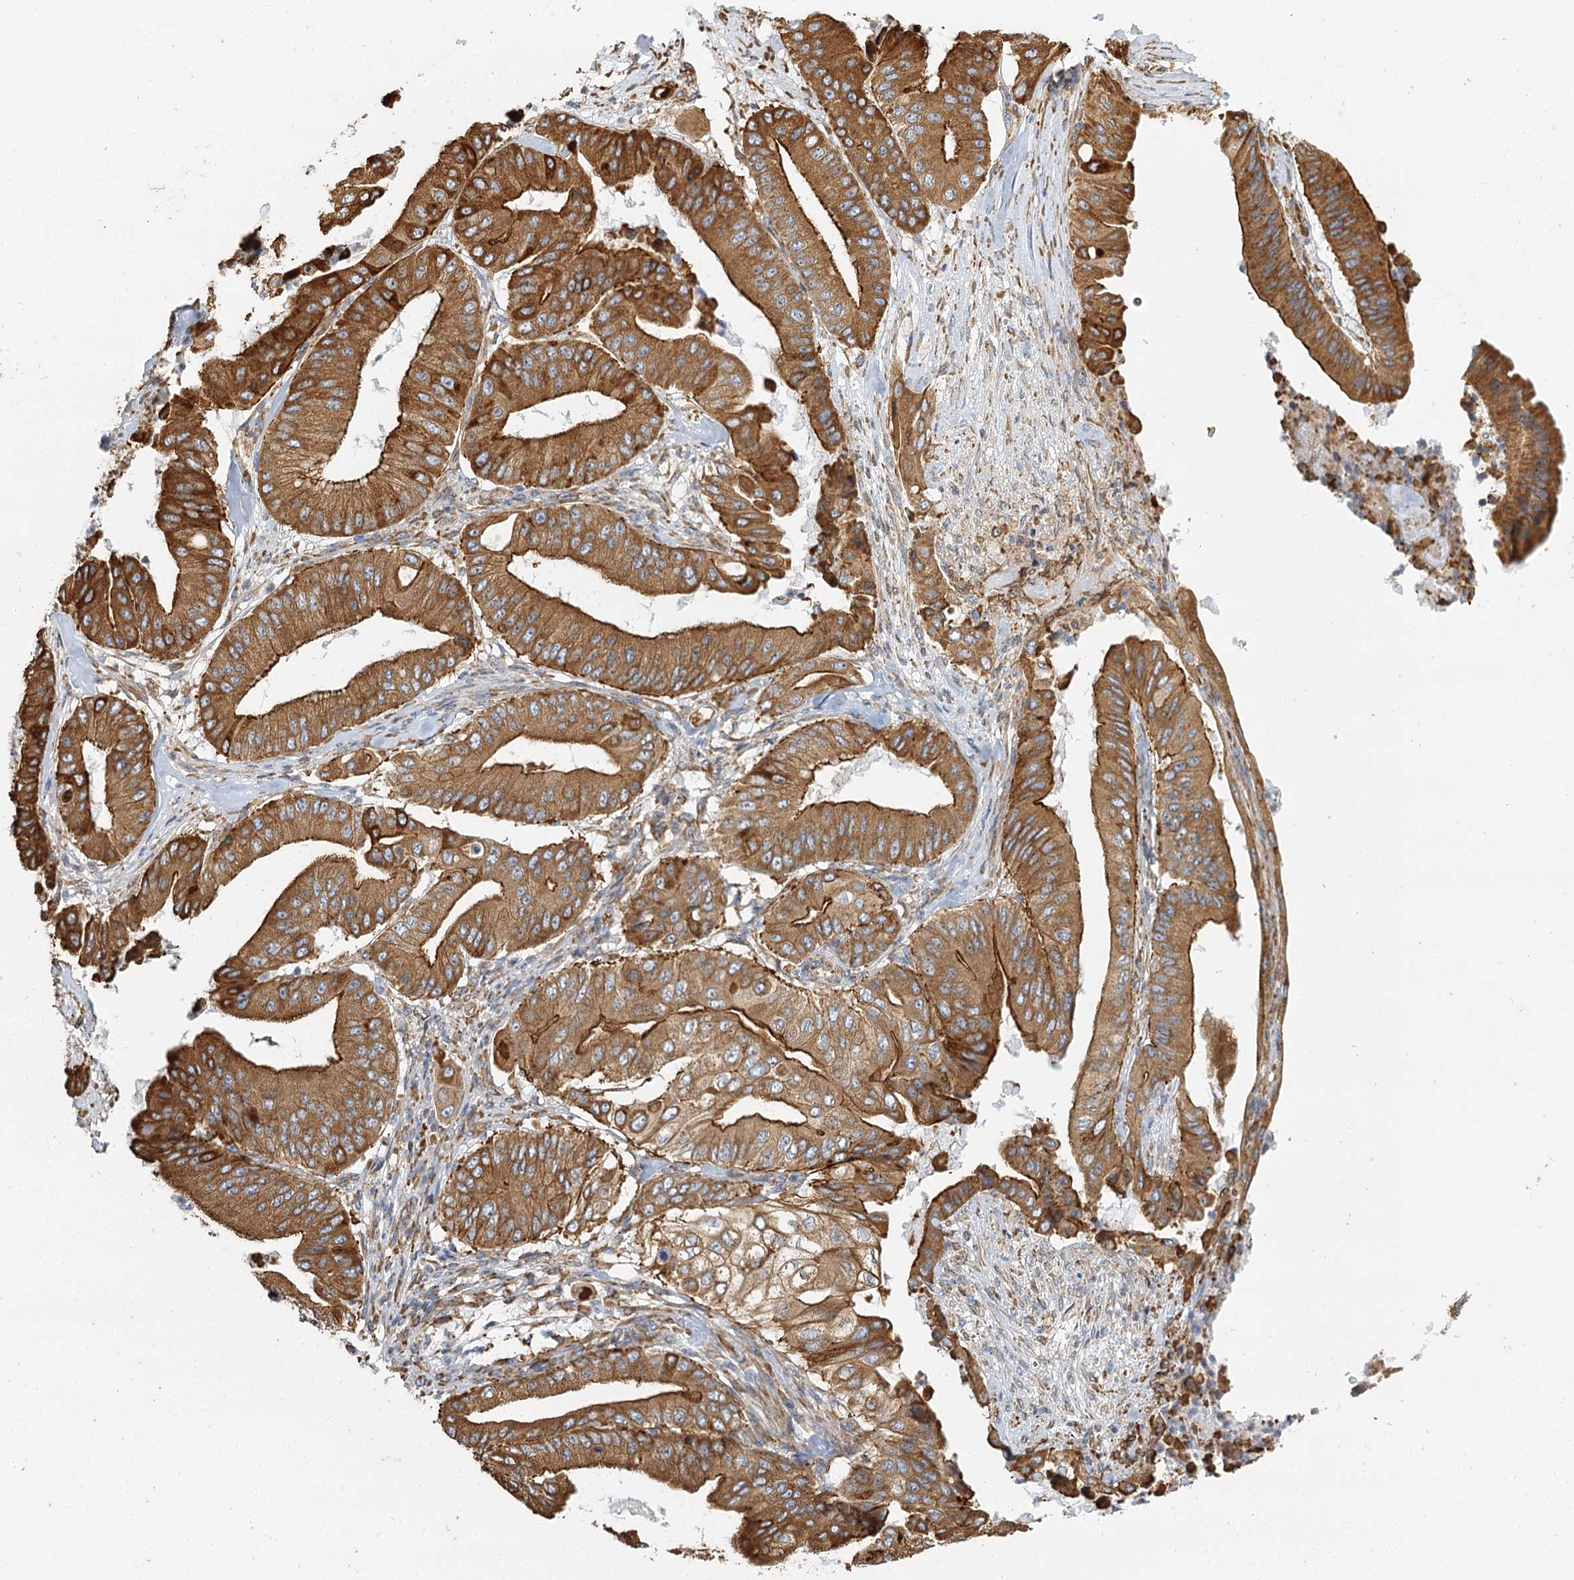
{"staining": {"intensity": "moderate", "quantity": ">75%", "location": "cytoplasmic/membranous"}, "tissue": "pancreatic cancer", "cell_type": "Tumor cells", "image_type": "cancer", "snomed": [{"axis": "morphology", "description": "Adenocarcinoma, NOS"}, {"axis": "topography", "description": "Pancreas"}], "caption": "Pancreatic cancer (adenocarcinoma) stained with IHC displays moderate cytoplasmic/membranous staining in approximately >75% of tumor cells.", "gene": "TAS1R1", "patient": {"sex": "female", "age": 77}}